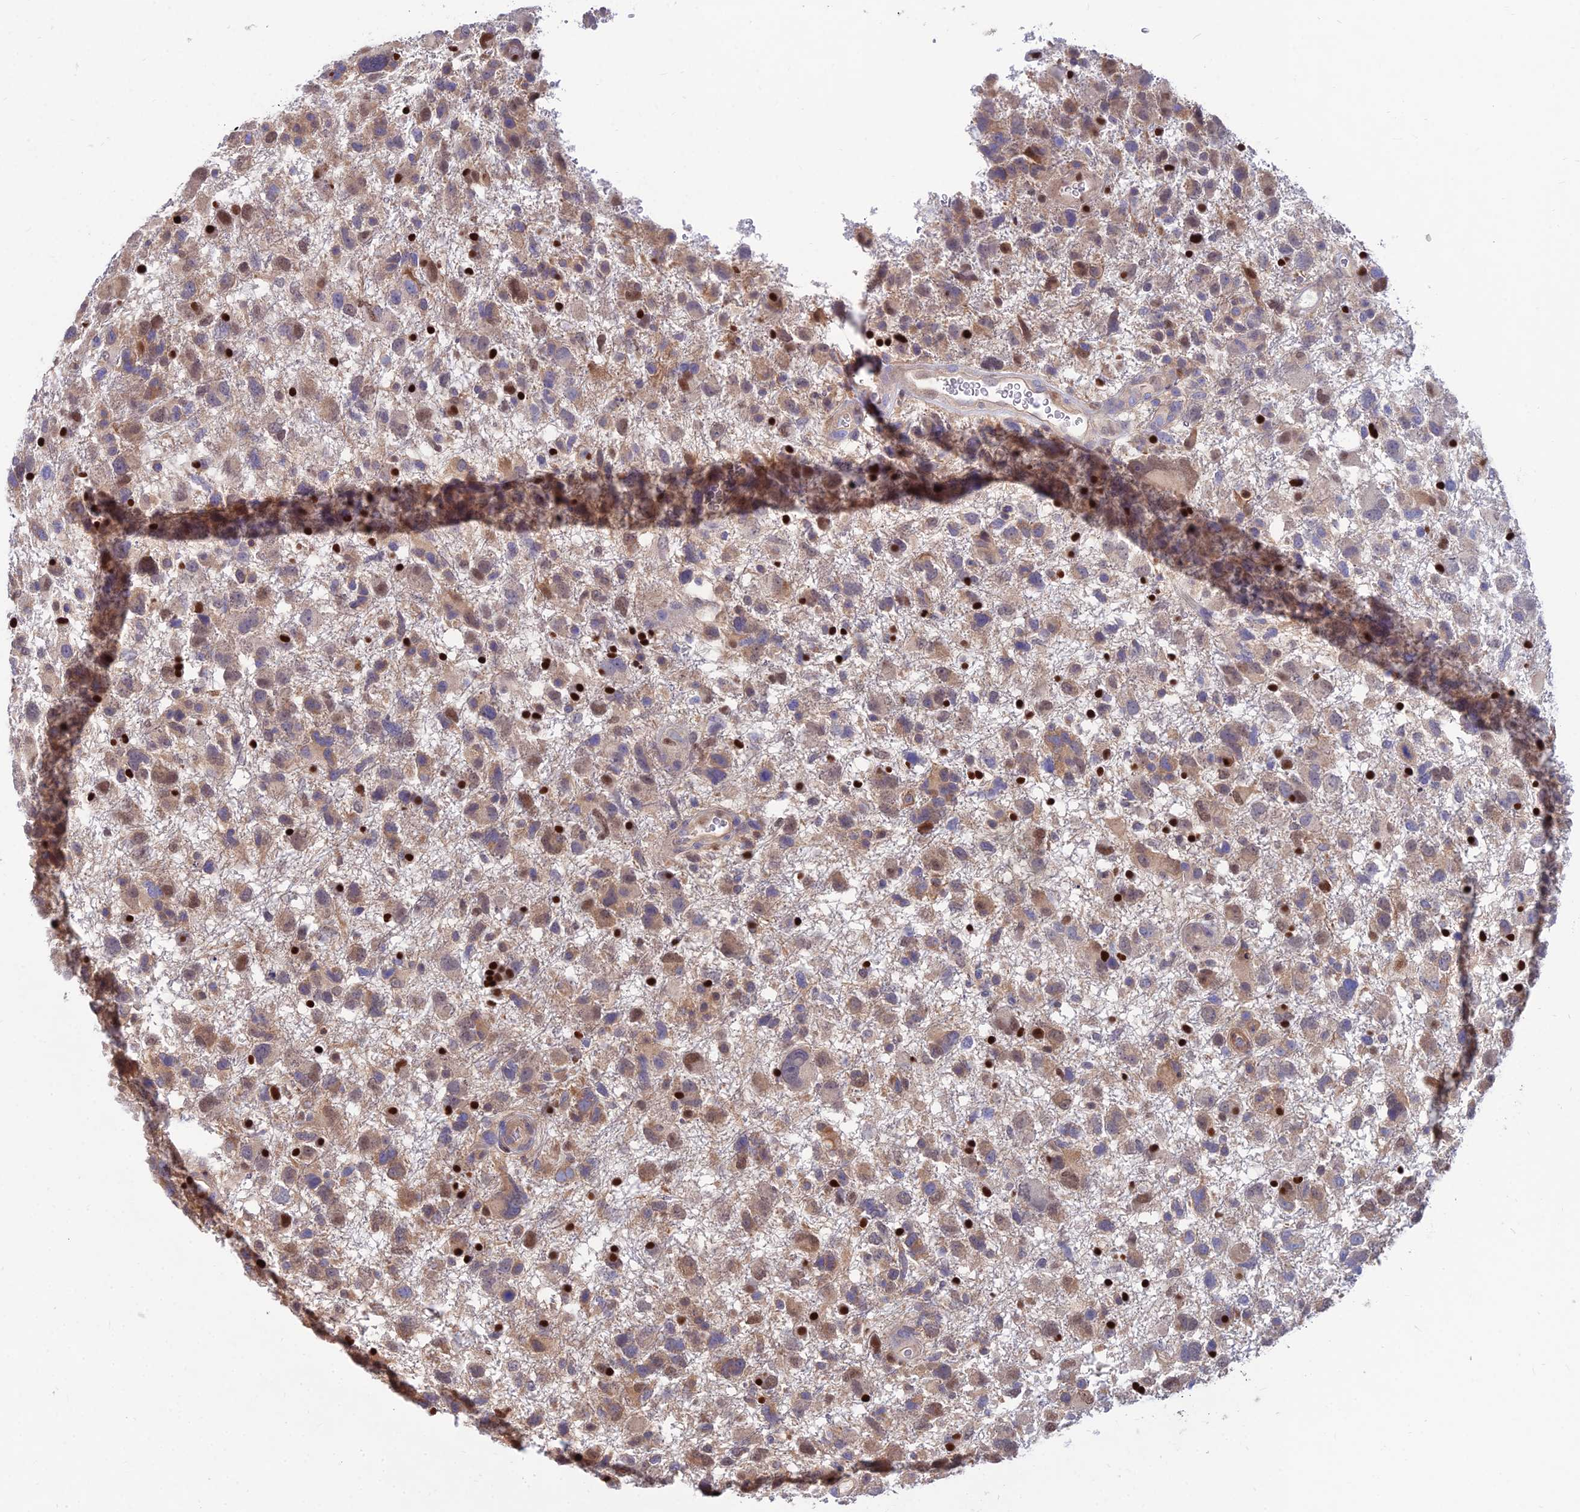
{"staining": {"intensity": "moderate", "quantity": "25%-75%", "location": "cytoplasmic/membranous"}, "tissue": "glioma", "cell_type": "Tumor cells", "image_type": "cancer", "snomed": [{"axis": "morphology", "description": "Glioma, malignant, High grade"}, {"axis": "topography", "description": "Brain"}], "caption": "Immunohistochemistry of malignant glioma (high-grade) displays medium levels of moderate cytoplasmic/membranous positivity in approximately 25%-75% of tumor cells.", "gene": "DNPEP", "patient": {"sex": "male", "age": 61}}